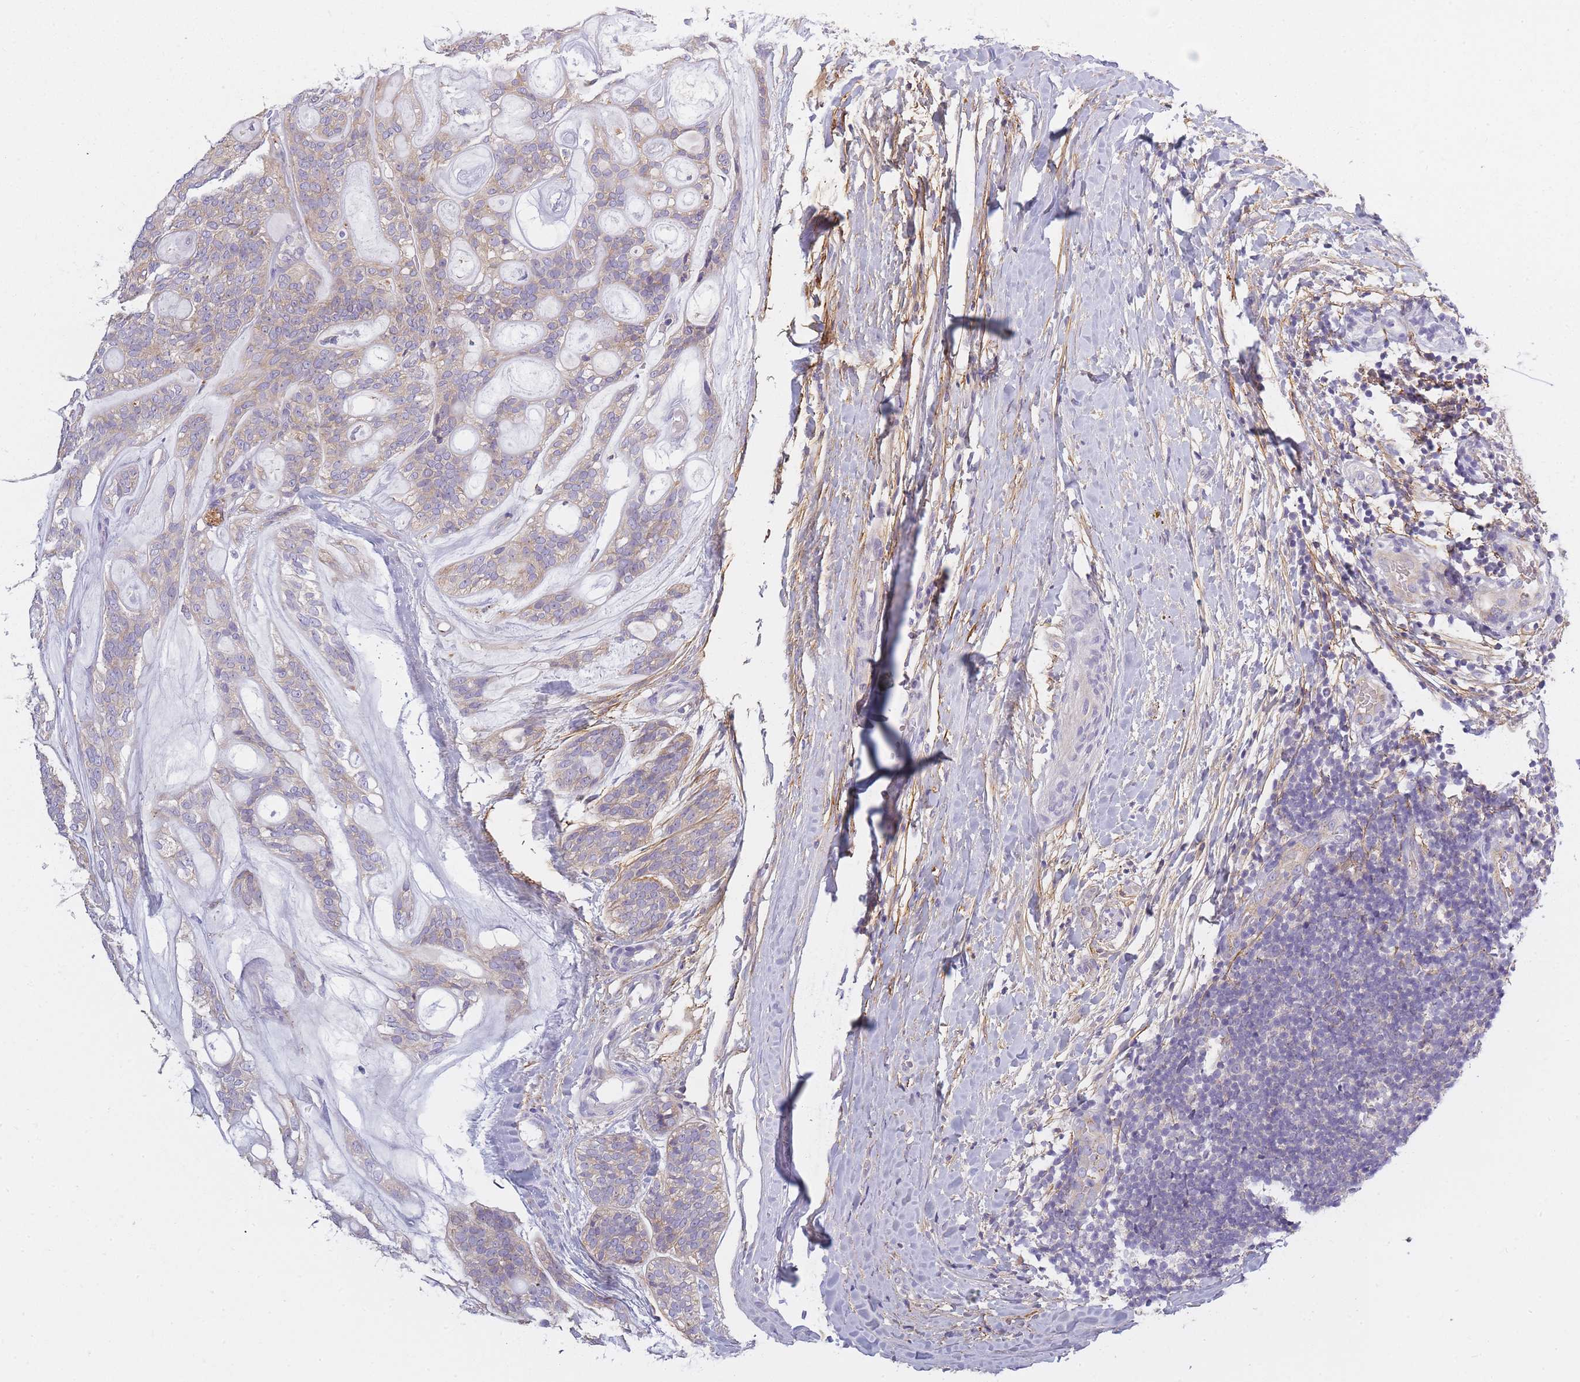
{"staining": {"intensity": "weak", "quantity": "<25%", "location": "cytoplasmic/membranous"}, "tissue": "head and neck cancer", "cell_type": "Tumor cells", "image_type": "cancer", "snomed": [{"axis": "morphology", "description": "Adenocarcinoma, NOS"}, {"axis": "topography", "description": "Head-Neck"}], "caption": "IHC histopathology image of neoplastic tissue: head and neck cancer (adenocarcinoma) stained with DAB displays no significant protein staining in tumor cells.", "gene": "AP3M2", "patient": {"sex": "male", "age": 66}}